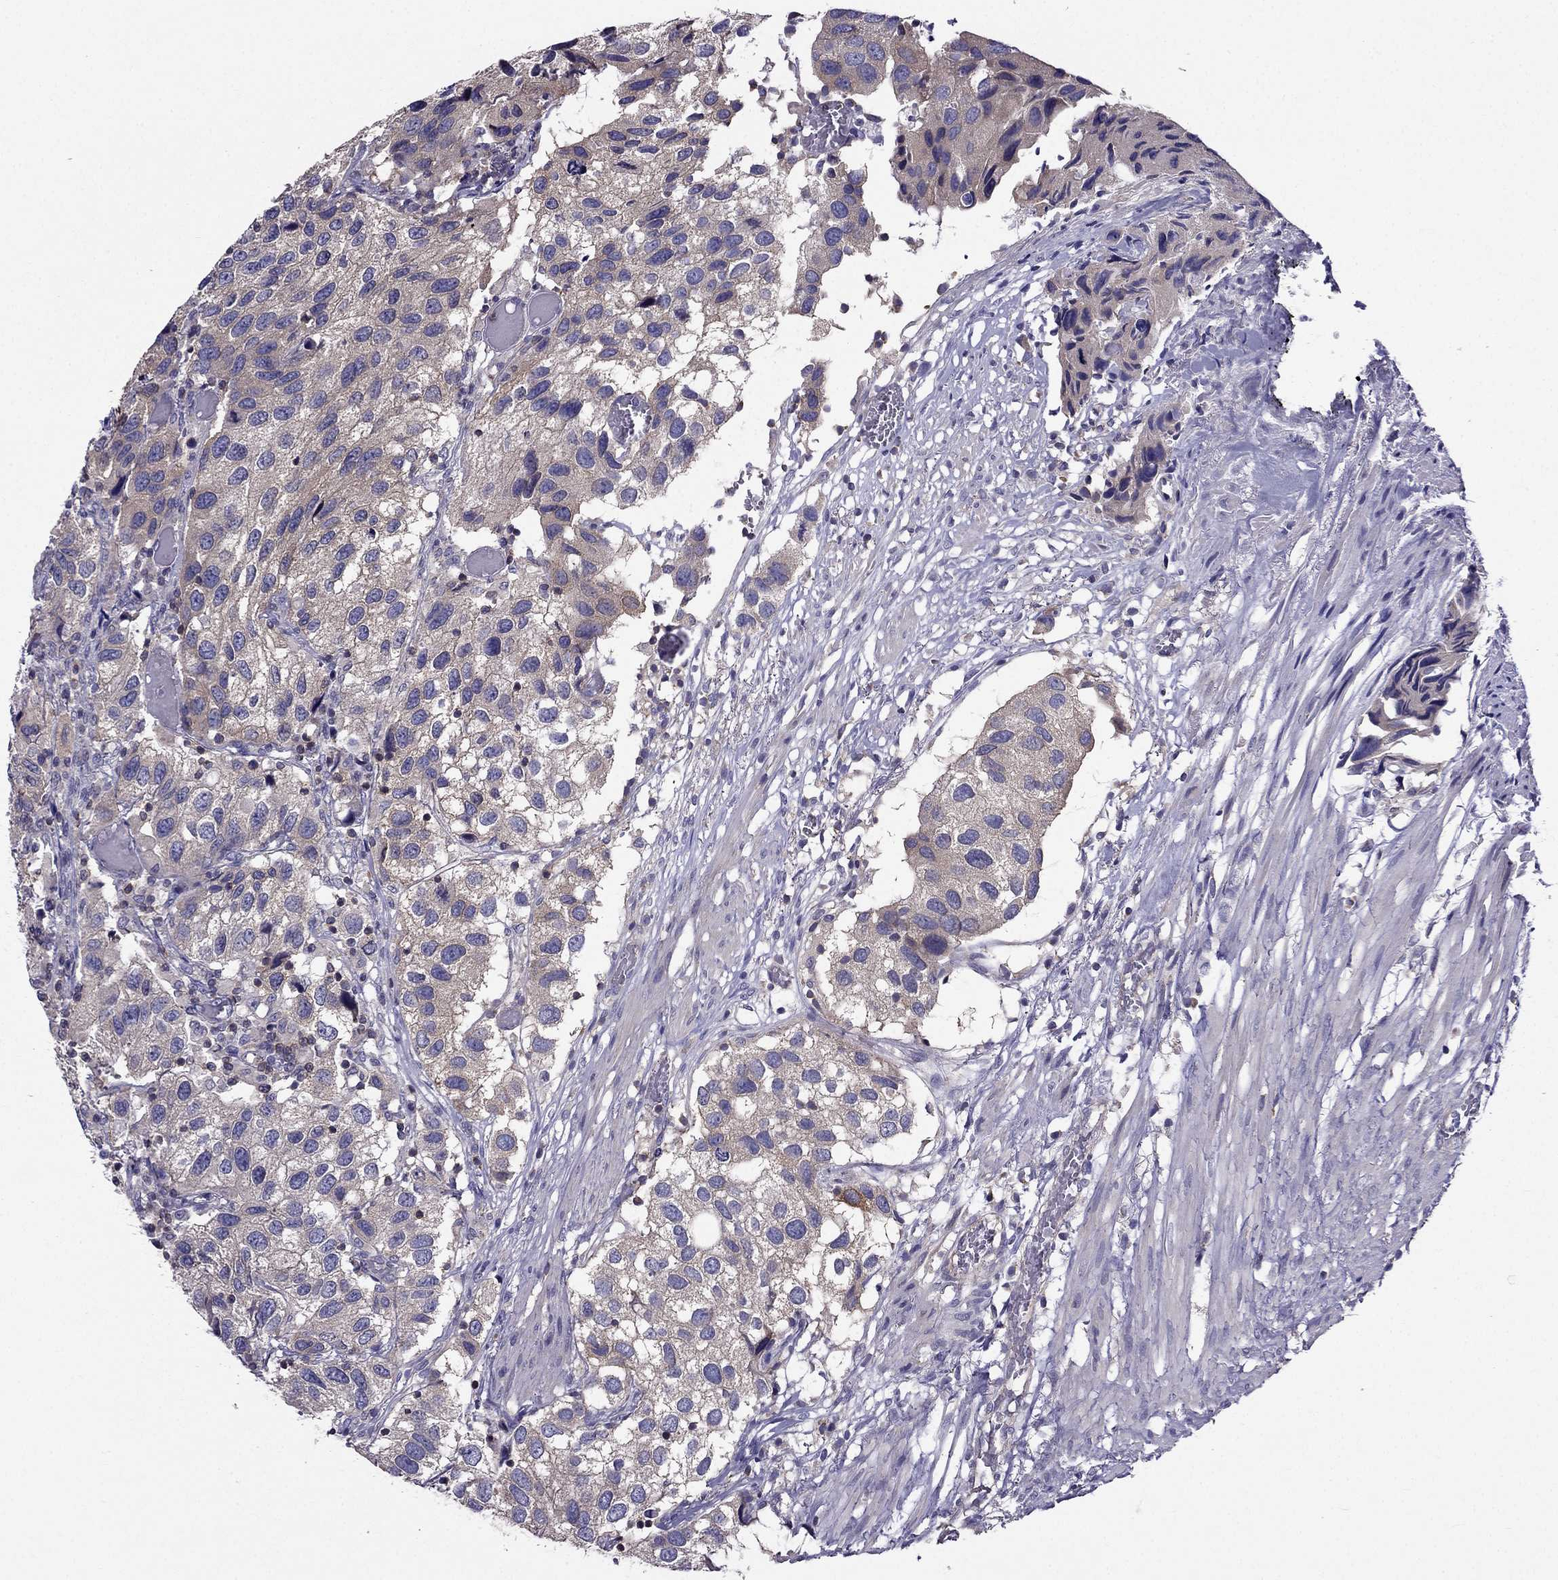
{"staining": {"intensity": "weak", "quantity": "<25%", "location": "cytoplasmic/membranous"}, "tissue": "urothelial cancer", "cell_type": "Tumor cells", "image_type": "cancer", "snomed": [{"axis": "morphology", "description": "Urothelial carcinoma, High grade"}, {"axis": "topography", "description": "Urinary bladder"}], "caption": "The image demonstrates no staining of tumor cells in urothelial carcinoma (high-grade).", "gene": "AAK1", "patient": {"sex": "male", "age": 79}}